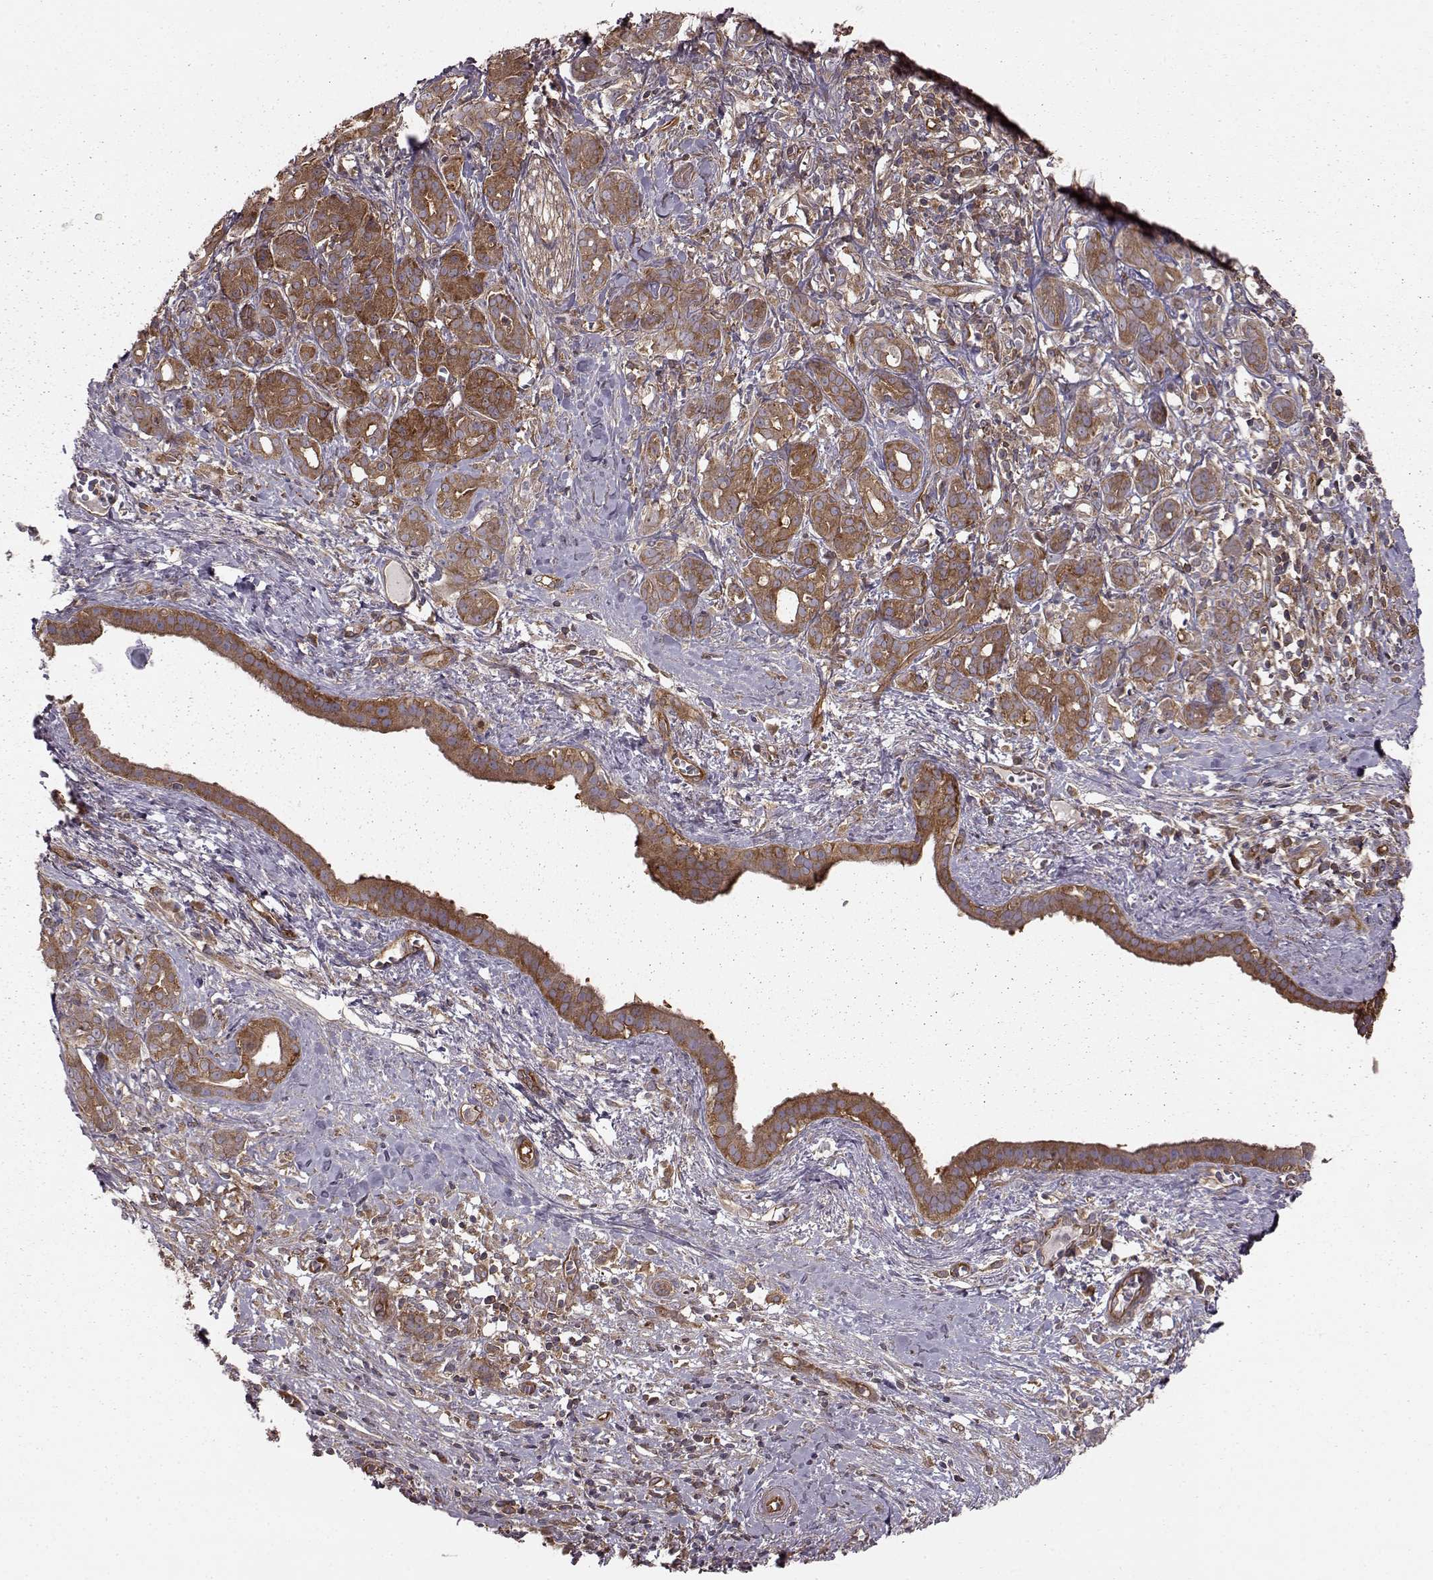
{"staining": {"intensity": "strong", "quantity": ">75%", "location": "cytoplasmic/membranous"}, "tissue": "pancreatic cancer", "cell_type": "Tumor cells", "image_type": "cancer", "snomed": [{"axis": "morphology", "description": "Adenocarcinoma, NOS"}, {"axis": "topography", "description": "Pancreas"}], "caption": "A brown stain labels strong cytoplasmic/membranous staining of a protein in human pancreatic cancer tumor cells. (brown staining indicates protein expression, while blue staining denotes nuclei).", "gene": "RABGAP1", "patient": {"sex": "male", "age": 61}}